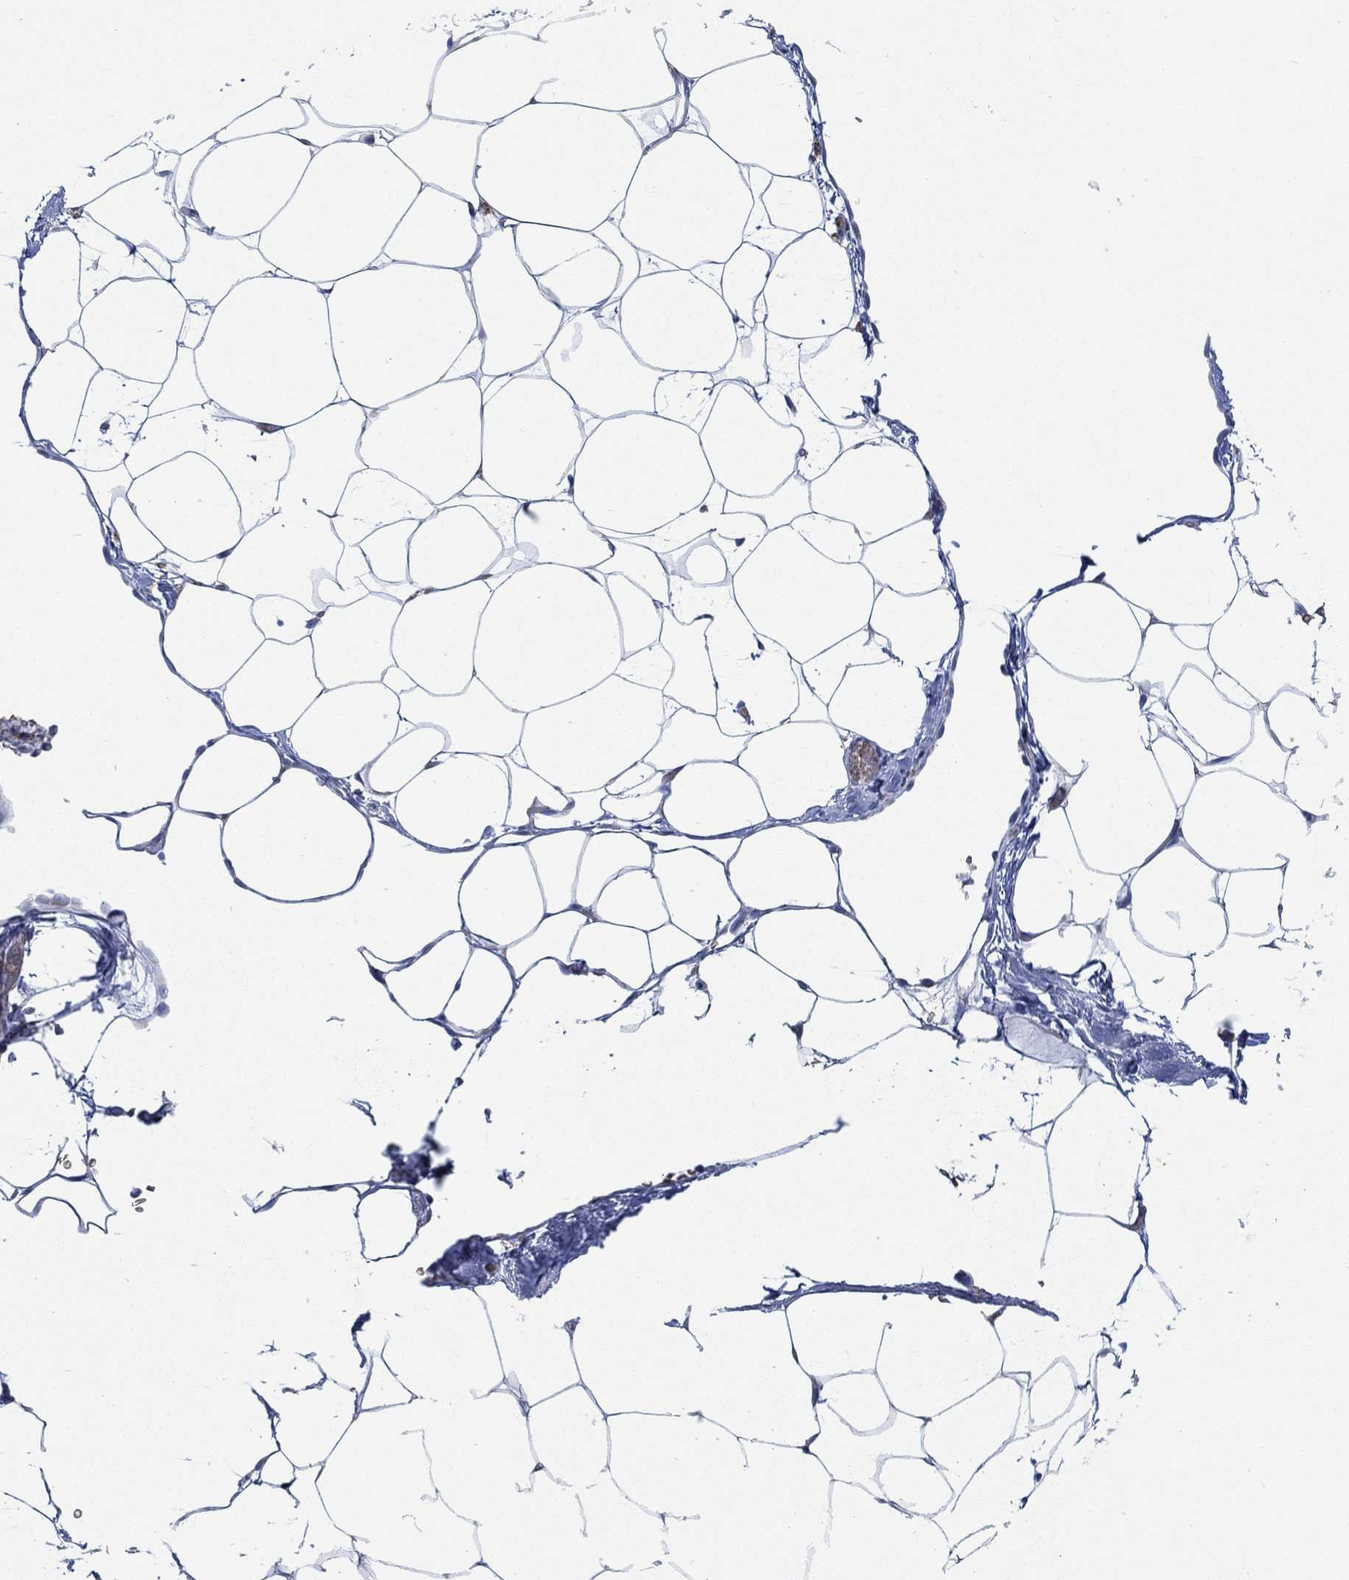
{"staining": {"intensity": "negative", "quantity": "none", "location": "none"}, "tissue": "adipose tissue", "cell_type": "Adipocytes", "image_type": "normal", "snomed": [{"axis": "morphology", "description": "Normal tissue, NOS"}, {"axis": "topography", "description": "Adipose tissue"}], "caption": "An immunohistochemistry (IHC) histopathology image of normal adipose tissue is shown. There is no staining in adipocytes of adipose tissue.", "gene": "MPP1", "patient": {"sex": "male", "age": 57}}